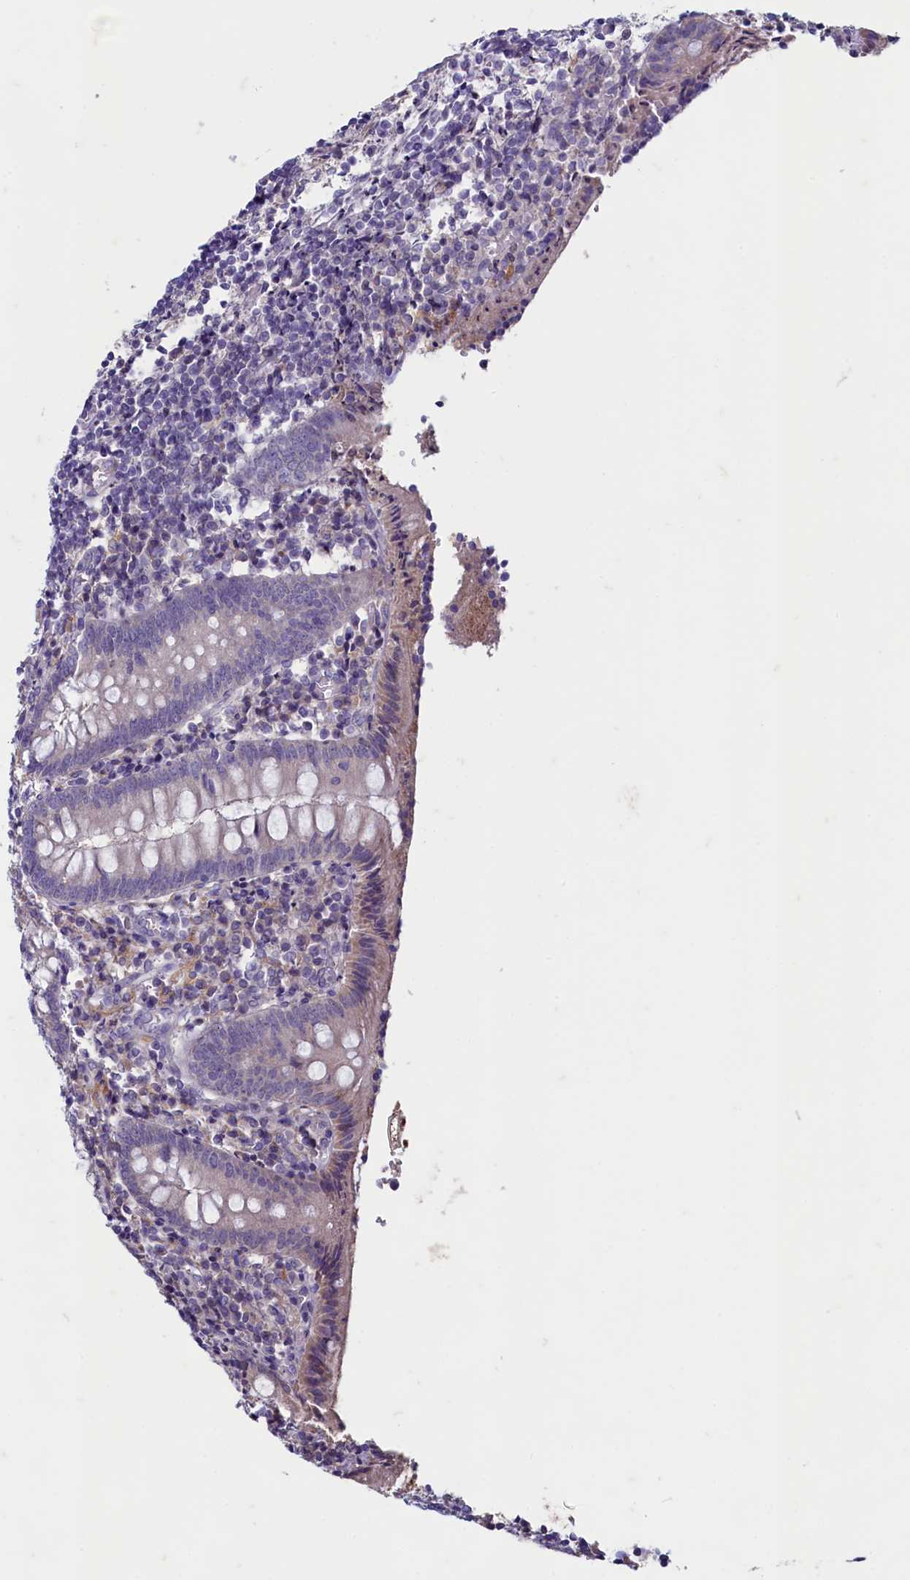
{"staining": {"intensity": "weak", "quantity": "25%-75%", "location": "cytoplasmic/membranous"}, "tissue": "appendix", "cell_type": "Glandular cells", "image_type": "normal", "snomed": [{"axis": "morphology", "description": "Normal tissue, NOS"}, {"axis": "topography", "description": "Appendix"}], "caption": "A brown stain shows weak cytoplasmic/membranous expression of a protein in glandular cells of unremarkable appendix. (IHC, brightfield microscopy, high magnification).", "gene": "MAP1LC3A", "patient": {"sex": "female", "age": 17}}